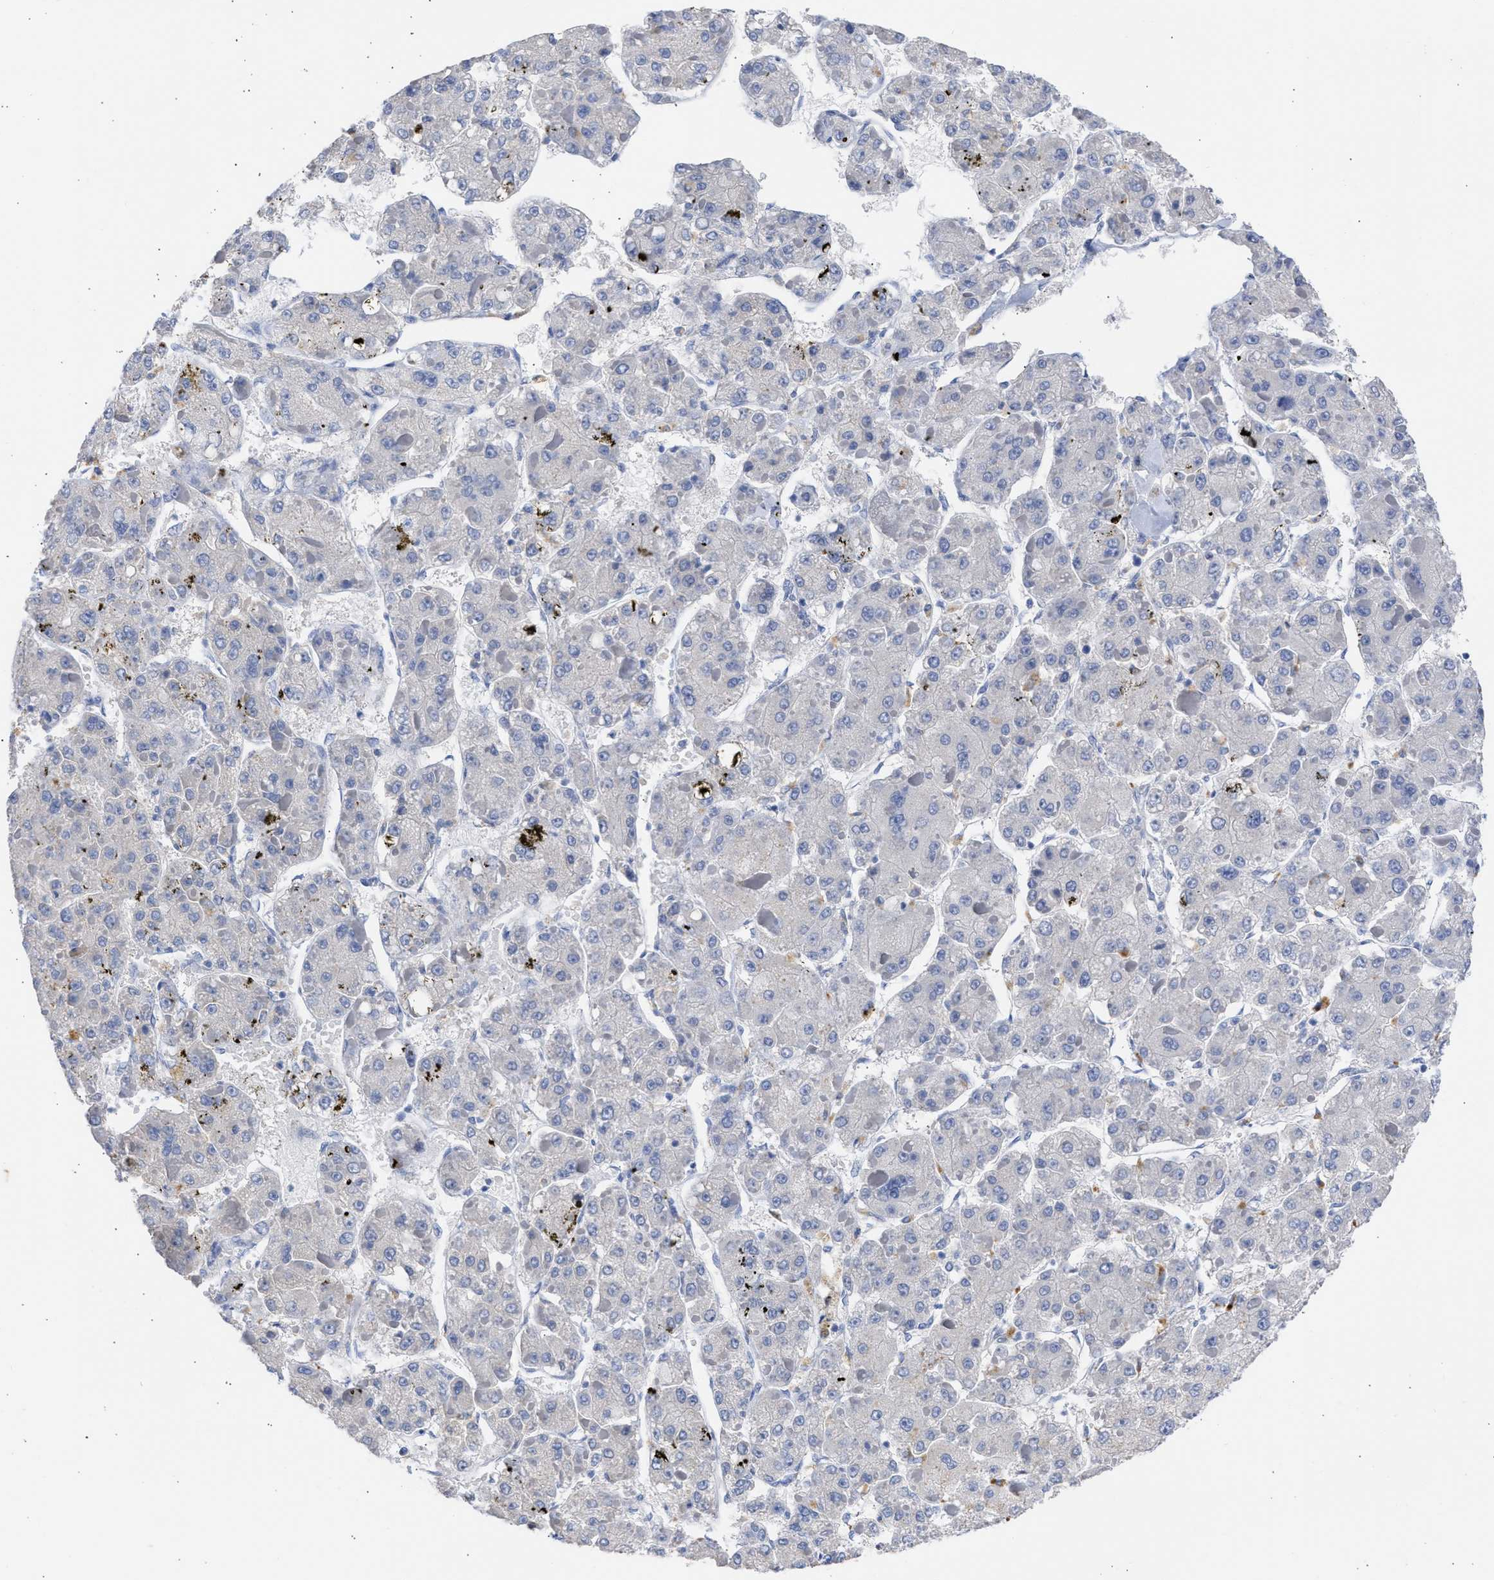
{"staining": {"intensity": "negative", "quantity": "none", "location": "none"}, "tissue": "liver cancer", "cell_type": "Tumor cells", "image_type": "cancer", "snomed": [{"axis": "morphology", "description": "Carcinoma, Hepatocellular, NOS"}, {"axis": "topography", "description": "Liver"}], "caption": "High magnification brightfield microscopy of liver hepatocellular carcinoma stained with DAB (3,3'-diaminobenzidine) (brown) and counterstained with hematoxylin (blue): tumor cells show no significant expression.", "gene": "RSPH1", "patient": {"sex": "female", "age": 73}}